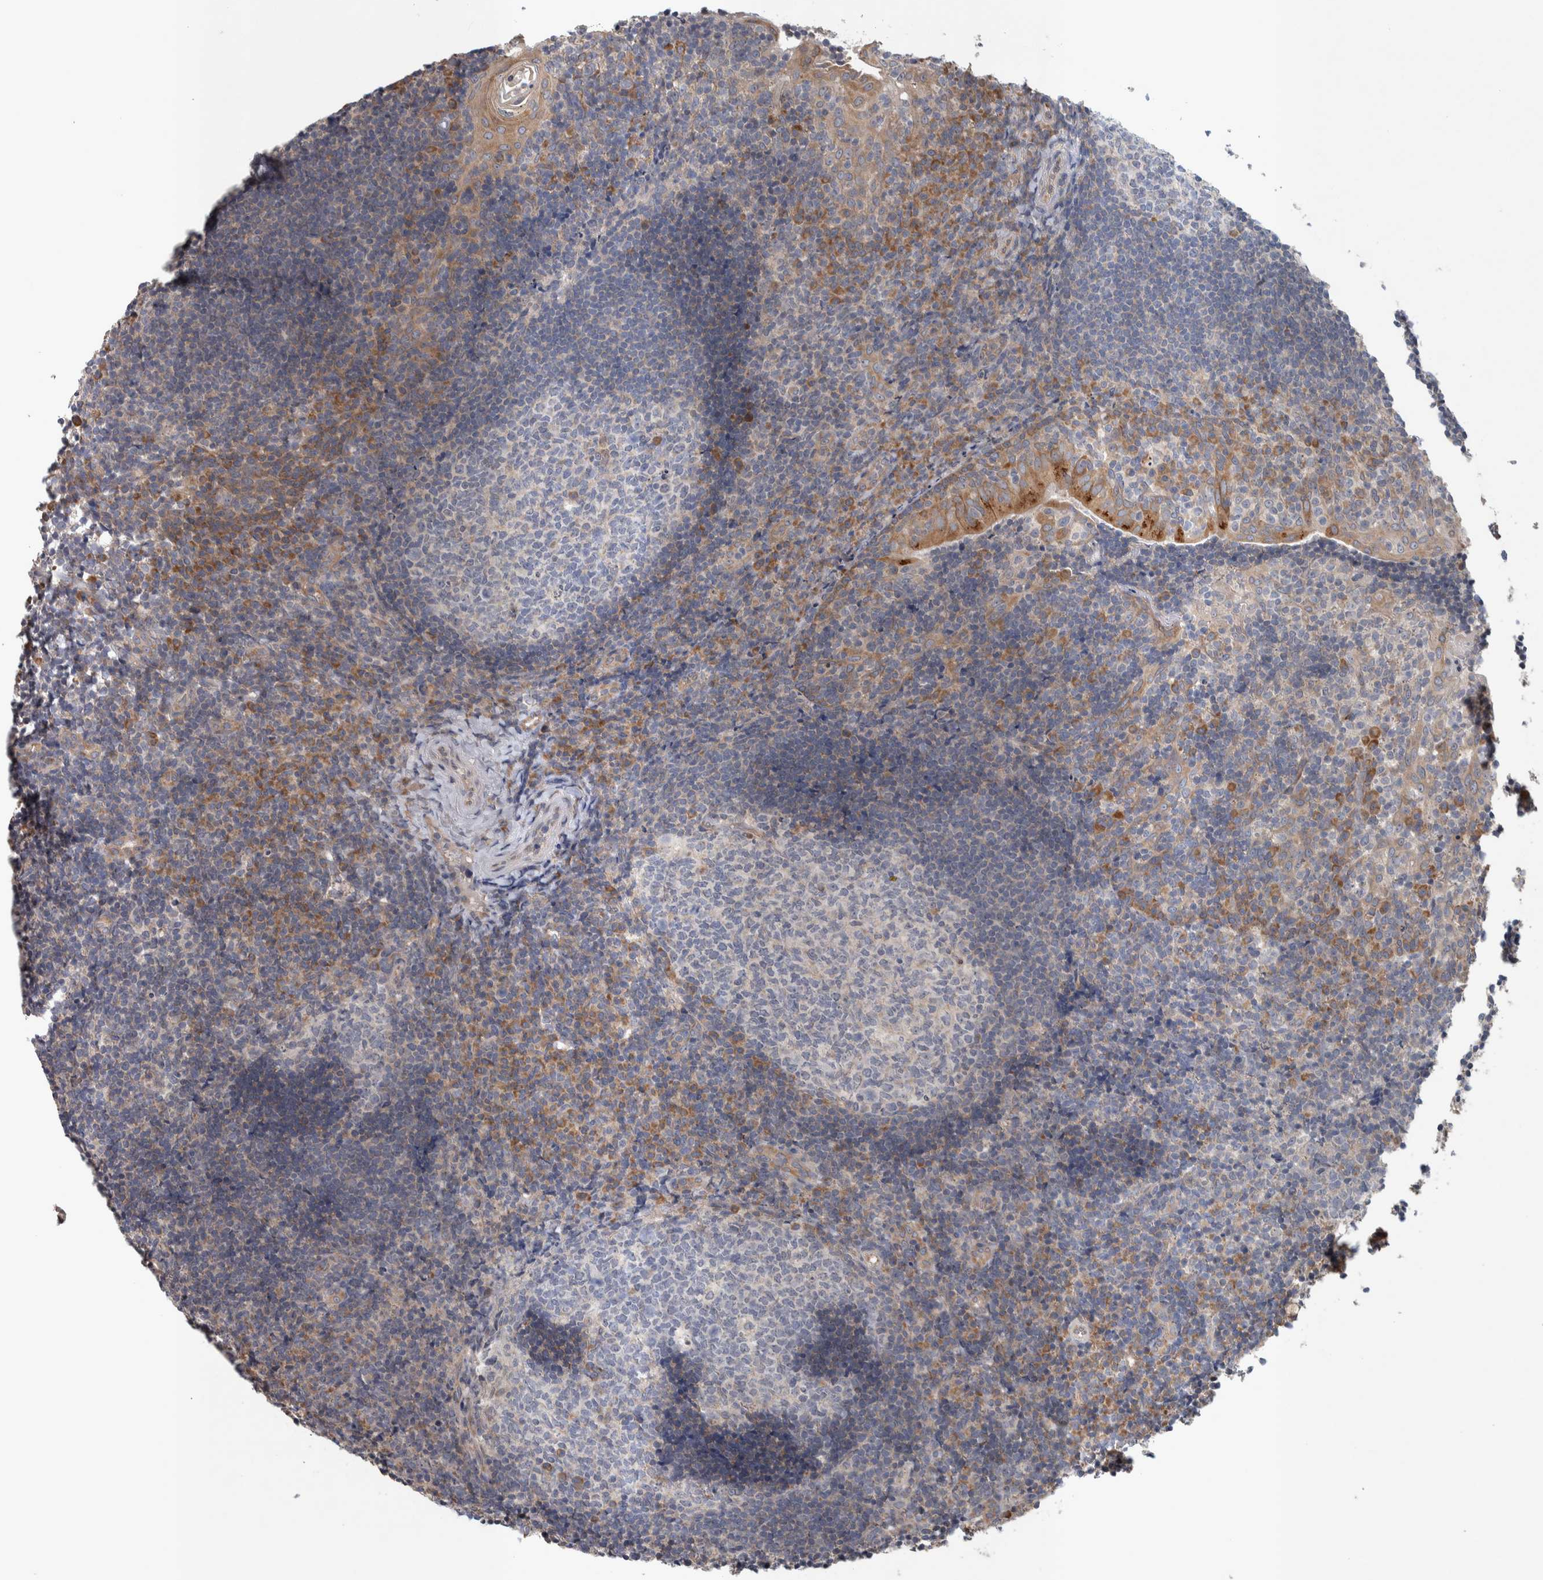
{"staining": {"intensity": "weak", "quantity": "<25%", "location": "cytoplasmic/membranous"}, "tissue": "tonsil", "cell_type": "Germinal center cells", "image_type": "normal", "snomed": [{"axis": "morphology", "description": "Normal tissue, NOS"}, {"axis": "topography", "description": "Tonsil"}], "caption": "Histopathology image shows no significant protein positivity in germinal center cells of benign tonsil.", "gene": "SRP68", "patient": {"sex": "female", "age": 40}}